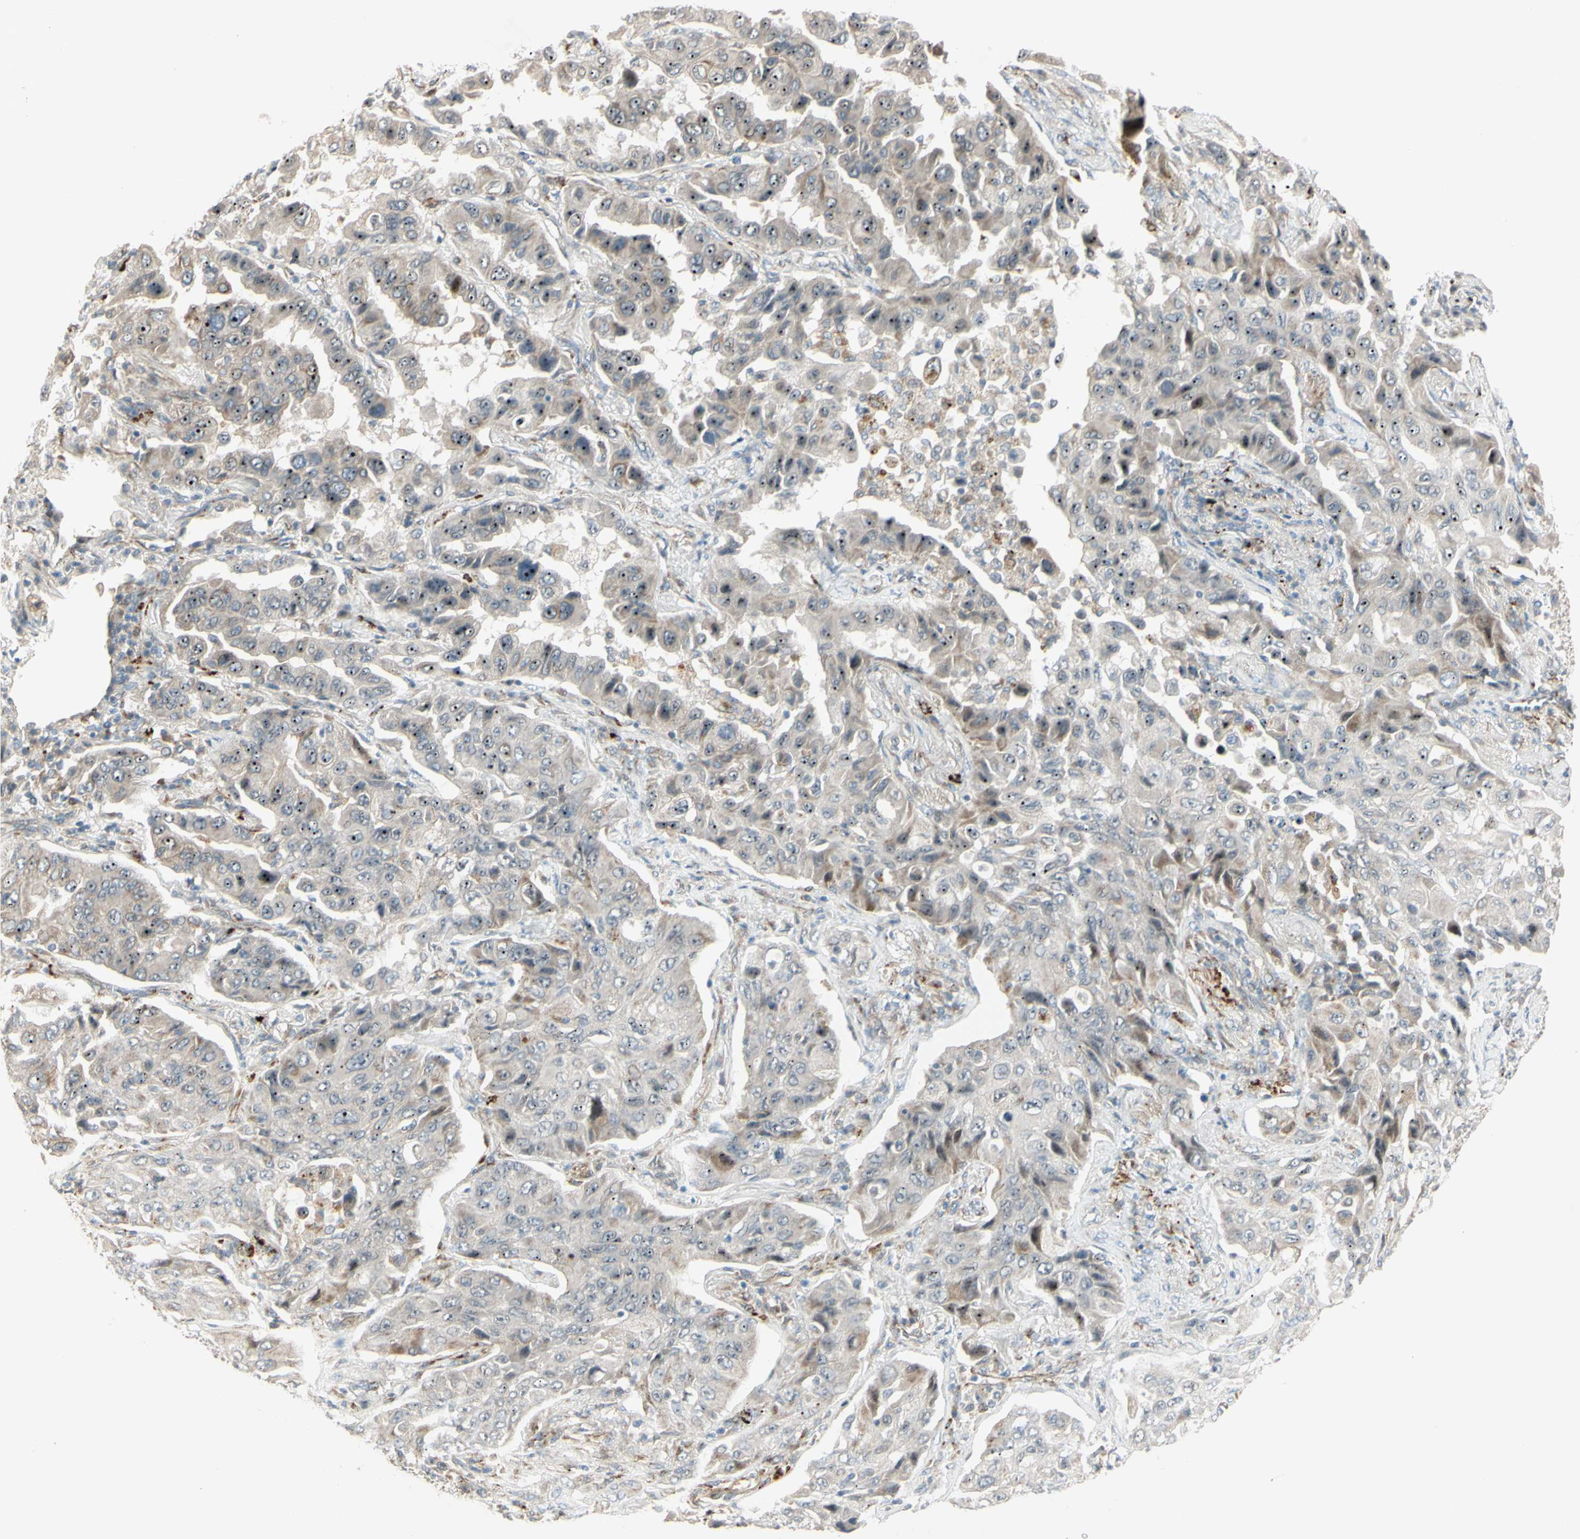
{"staining": {"intensity": "moderate", "quantity": ">75%", "location": "nuclear"}, "tissue": "lung cancer", "cell_type": "Tumor cells", "image_type": "cancer", "snomed": [{"axis": "morphology", "description": "Adenocarcinoma, NOS"}, {"axis": "topography", "description": "Lung"}], "caption": "Protein staining by immunohistochemistry (IHC) displays moderate nuclear expression in about >75% of tumor cells in lung adenocarcinoma.", "gene": "NDFIP1", "patient": {"sex": "female", "age": 65}}